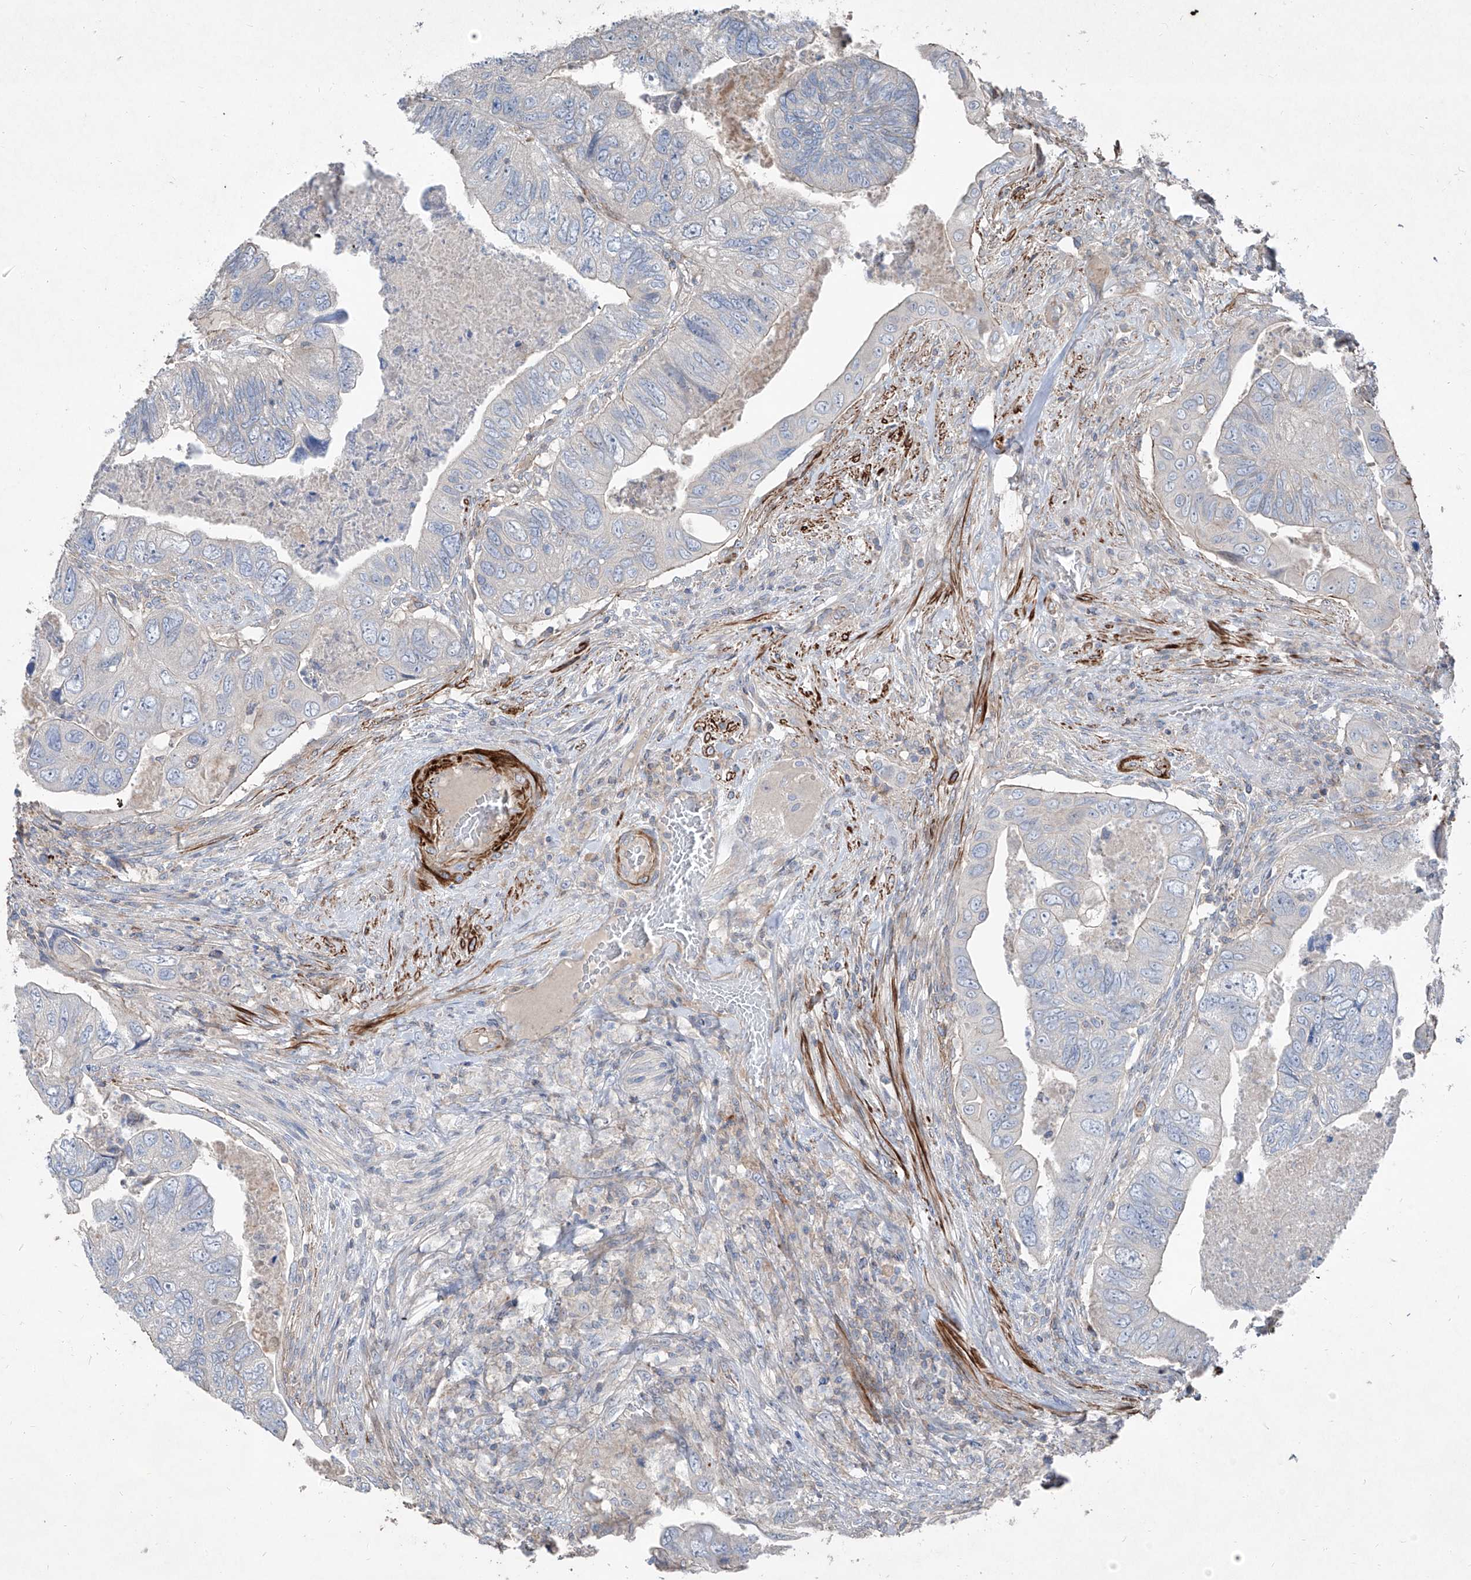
{"staining": {"intensity": "negative", "quantity": "none", "location": "none"}, "tissue": "colorectal cancer", "cell_type": "Tumor cells", "image_type": "cancer", "snomed": [{"axis": "morphology", "description": "Adenocarcinoma, NOS"}, {"axis": "topography", "description": "Rectum"}], "caption": "Immunohistochemistry (IHC) of colorectal adenocarcinoma demonstrates no staining in tumor cells. Brightfield microscopy of immunohistochemistry (IHC) stained with DAB (3,3'-diaminobenzidine) (brown) and hematoxylin (blue), captured at high magnification.", "gene": "UFD1", "patient": {"sex": "male", "age": 63}}